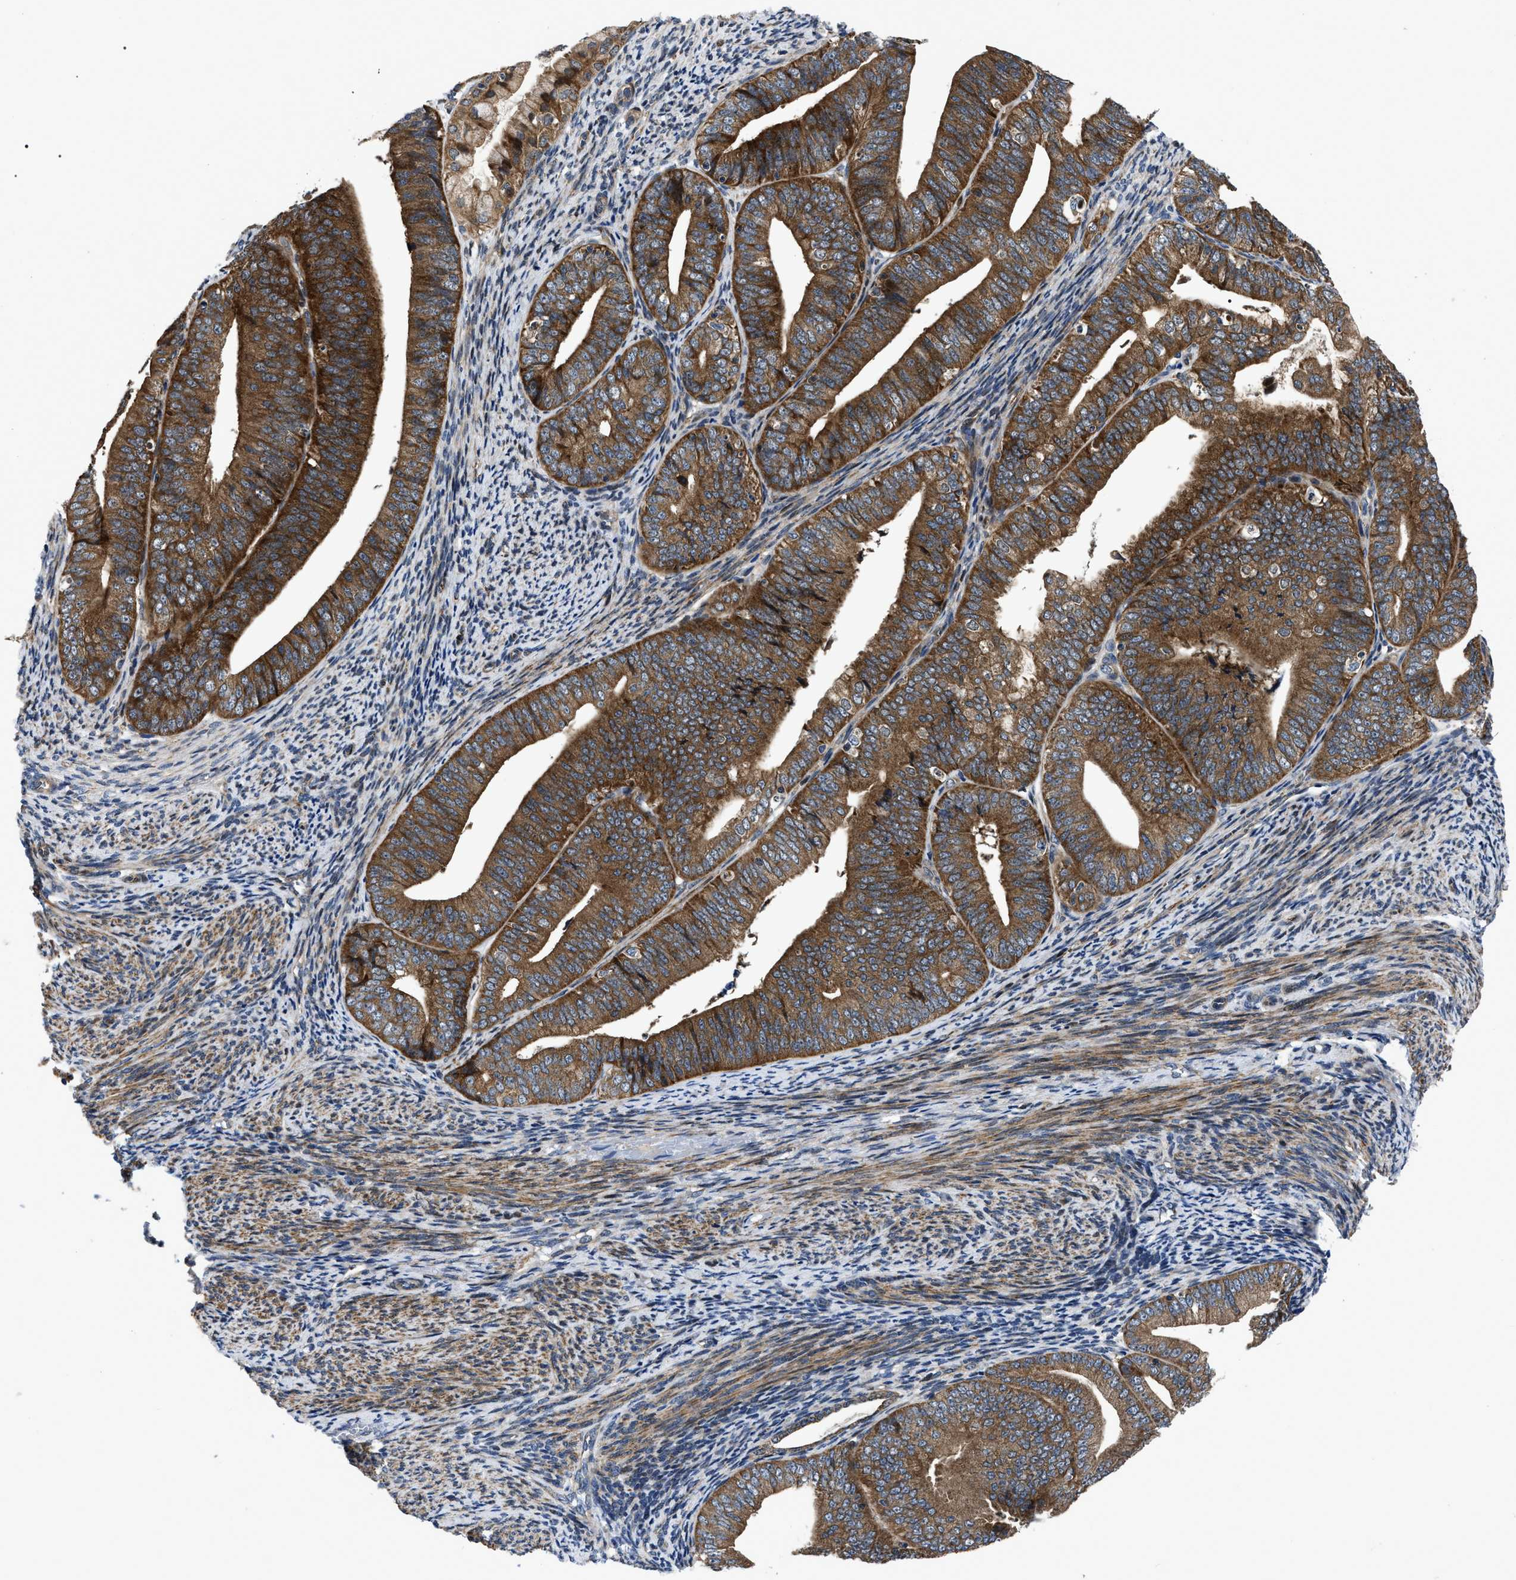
{"staining": {"intensity": "strong", "quantity": ">75%", "location": "cytoplasmic/membranous"}, "tissue": "endometrial cancer", "cell_type": "Tumor cells", "image_type": "cancer", "snomed": [{"axis": "morphology", "description": "Adenocarcinoma, NOS"}, {"axis": "topography", "description": "Endometrium"}], "caption": "An image of human endometrial adenocarcinoma stained for a protein shows strong cytoplasmic/membranous brown staining in tumor cells.", "gene": "PPWD1", "patient": {"sex": "female", "age": 63}}